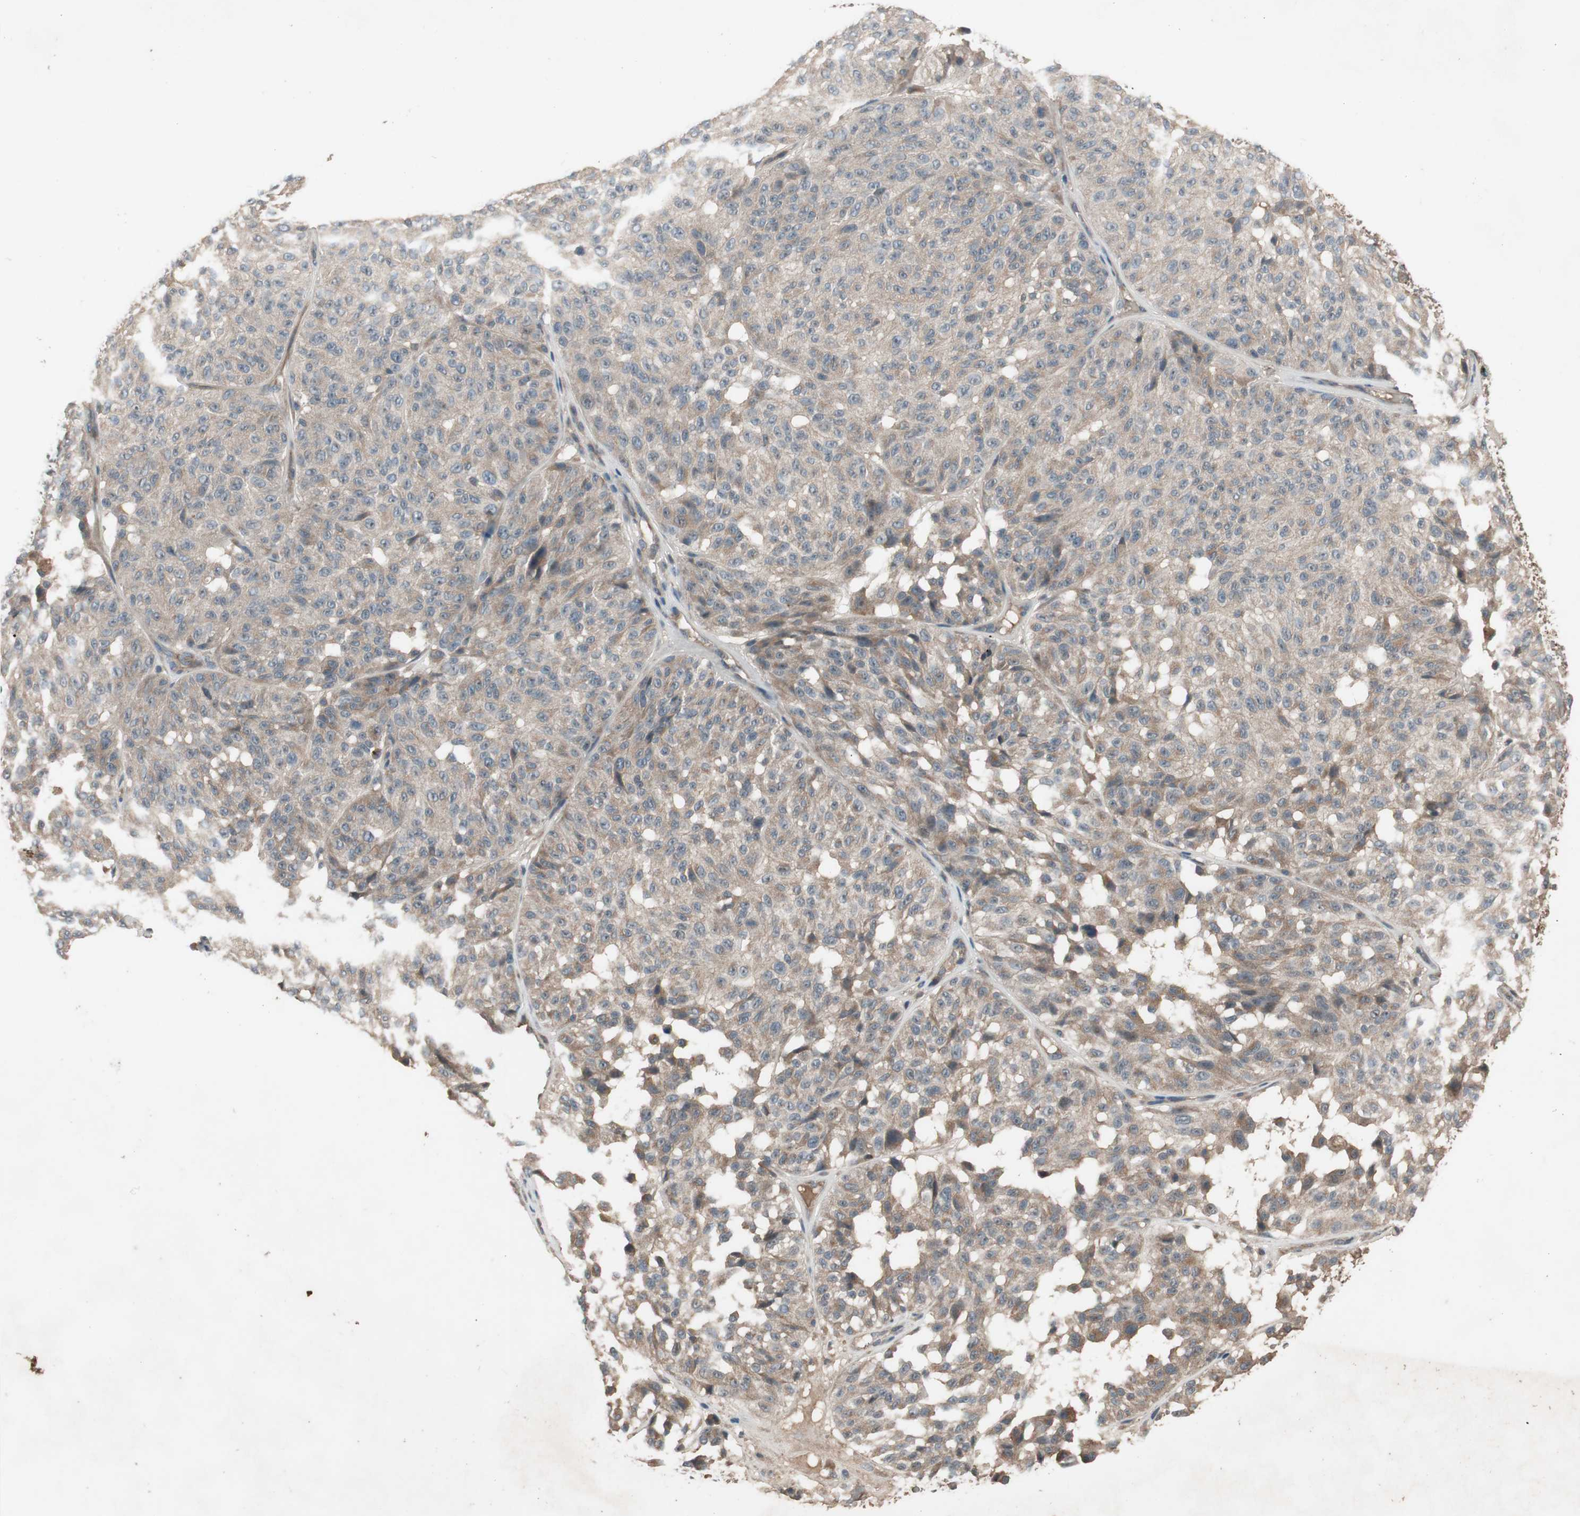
{"staining": {"intensity": "moderate", "quantity": "25%-75%", "location": "cytoplasmic/membranous"}, "tissue": "melanoma", "cell_type": "Tumor cells", "image_type": "cancer", "snomed": [{"axis": "morphology", "description": "Malignant melanoma, NOS"}, {"axis": "topography", "description": "Skin"}], "caption": "Human malignant melanoma stained for a protein (brown) demonstrates moderate cytoplasmic/membranous positive expression in about 25%-75% of tumor cells.", "gene": "NSF", "patient": {"sex": "female", "age": 46}}